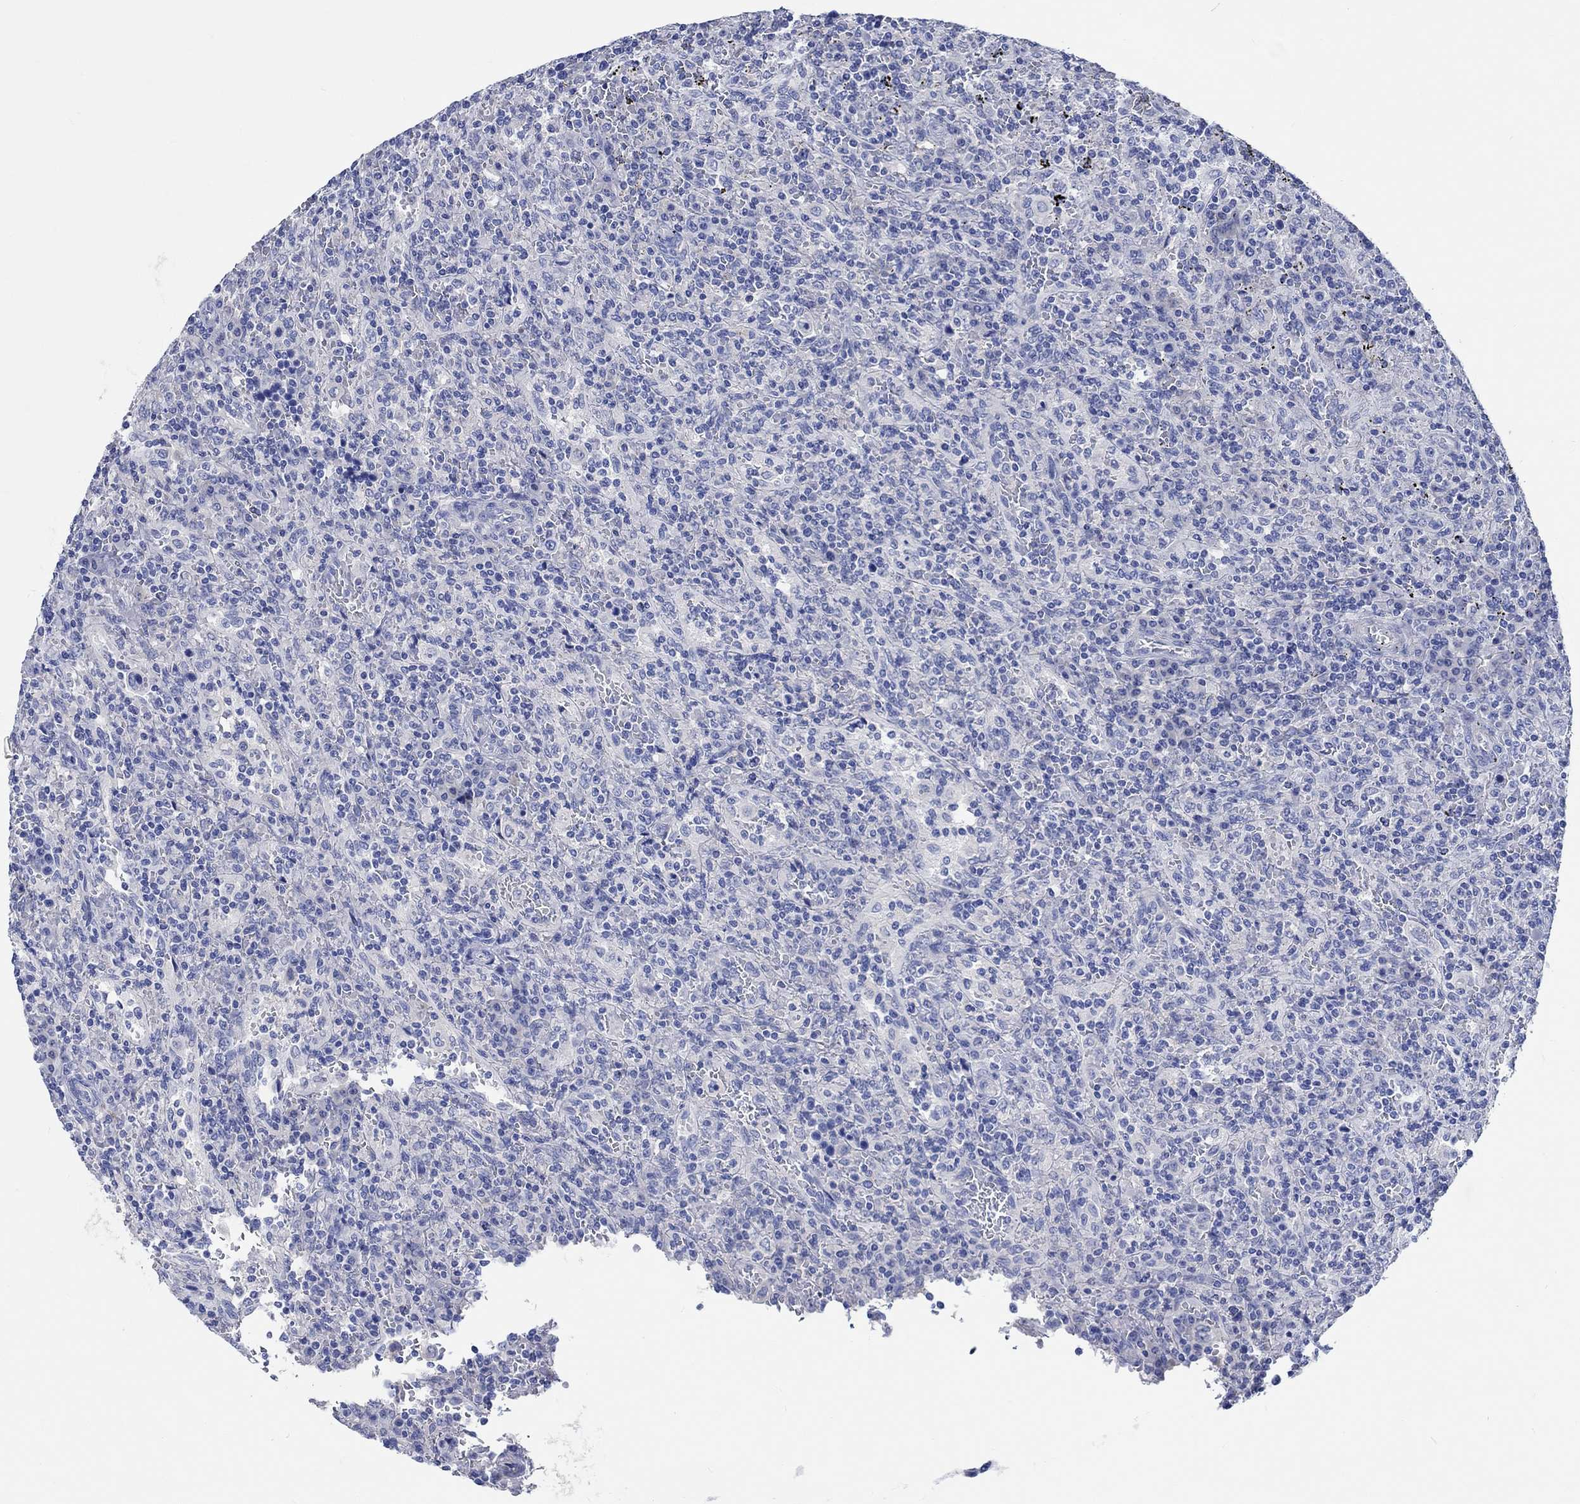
{"staining": {"intensity": "negative", "quantity": "none", "location": "none"}, "tissue": "lymphoma", "cell_type": "Tumor cells", "image_type": "cancer", "snomed": [{"axis": "morphology", "description": "Malignant lymphoma, non-Hodgkin's type, Low grade"}, {"axis": "topography", "description": "Spleen"}], "caption": "Tumor cells show no significant expression in low-grade malignant lymphoma, non-Hodgkin's type.", "gene": "SHISA4", "patient": {"sex": "male", "age": 62}}